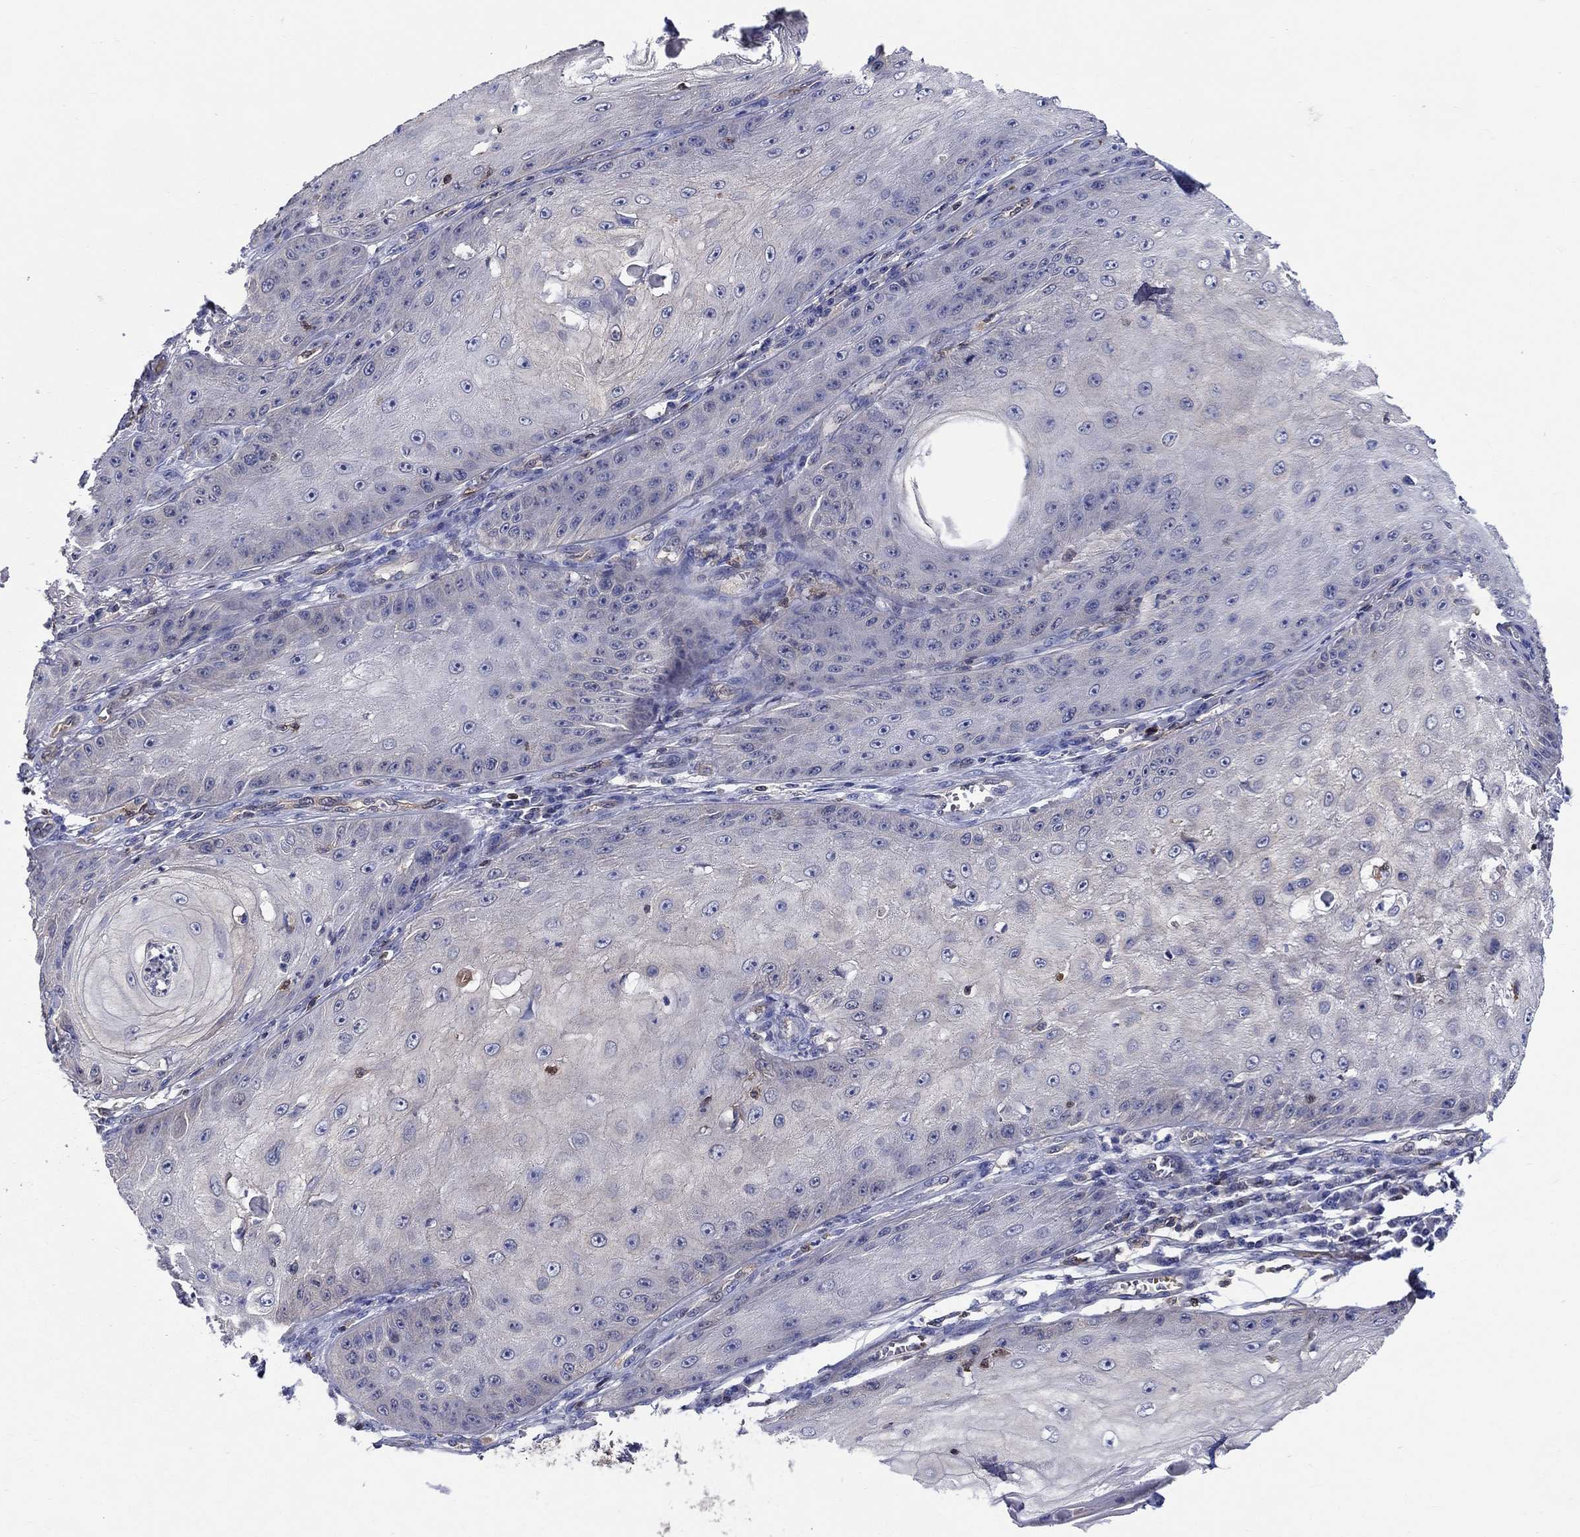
{"staining": {"intensity": "negative", "quantity": "none", "location": "none"}, "tissue": "skin cancer", "cell_type": "Tumor cells", "image_type": "cancer", "snomed": [{"axis": "morphology", "description": "Squamous cell carcinoma, NOS"}, {"axis": "topography", "description": "Skin"}], "caption": "High magnification brightfield microscopy of skin cancer stained with DAB (3,3'-diaminobenzidine) (brown) and counterstained with hematoxylin (blue): tumor cells show no significant expression. The staining was performed using DAB to visualize the protein expression in brown, while the nuclei were stained in blue with hematoxylin (Magnification: 20x).", "gene": "AGFG2", "patient": {"sex": "male", "age": 70}}